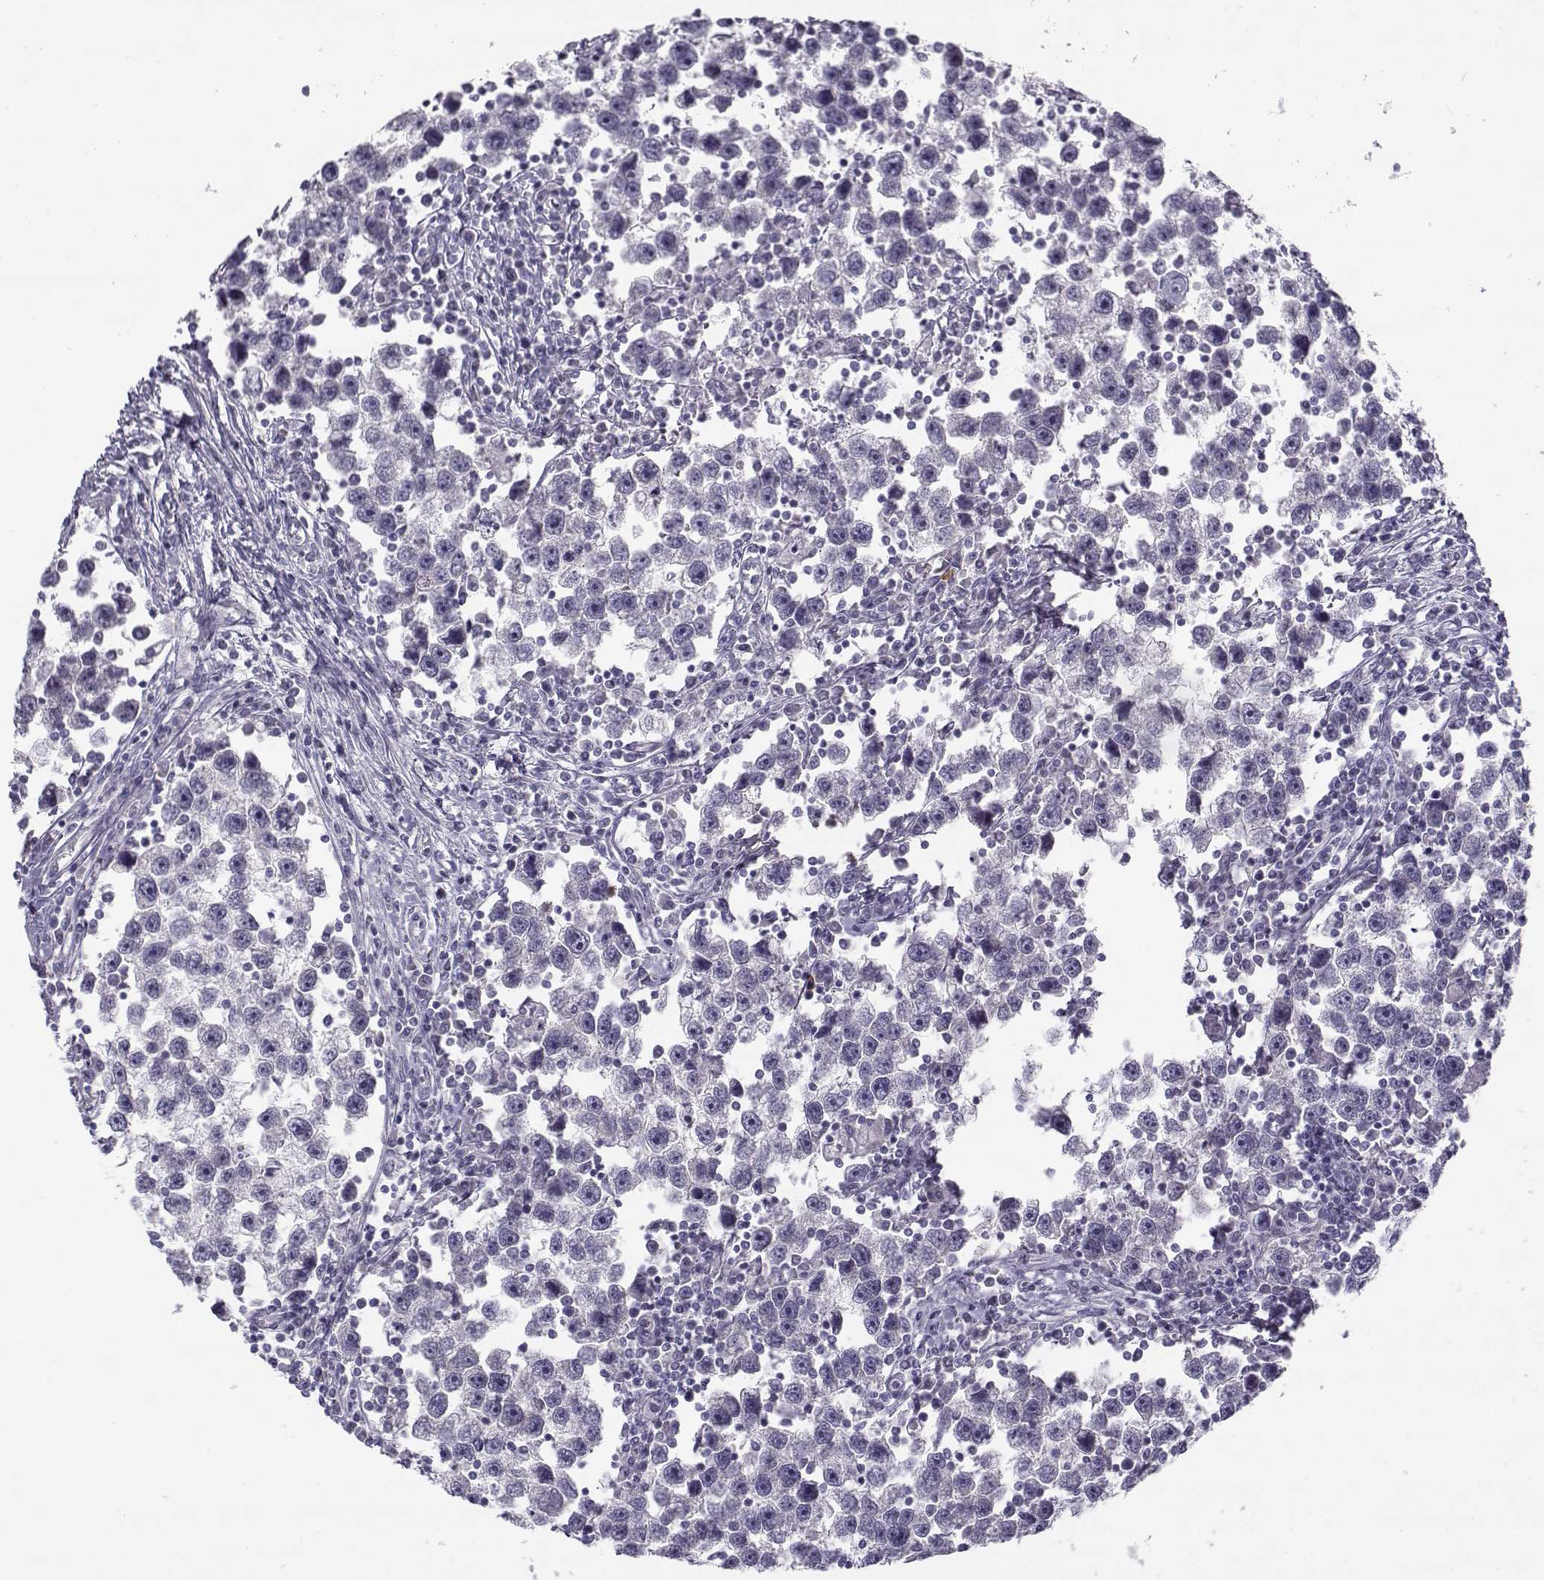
{"staining": {"intensity": "negative", "quantity": "none", "location": "none"}, "tissue": "testis cancer", "cell_type": "Tumor cells", "image_type": "cancer", "snomed": [{"axis": "morphology", "description": "Seminoma, NOS"}, {"axis": "topography", "description": "Testis"}], "caption": "Testis cancer stained for a protein using immunohistochemistry (IHC) exhibits no staining tumor cells.", "gene": "CREB3L3", "patient": {"sex": "male", "age": 30}}